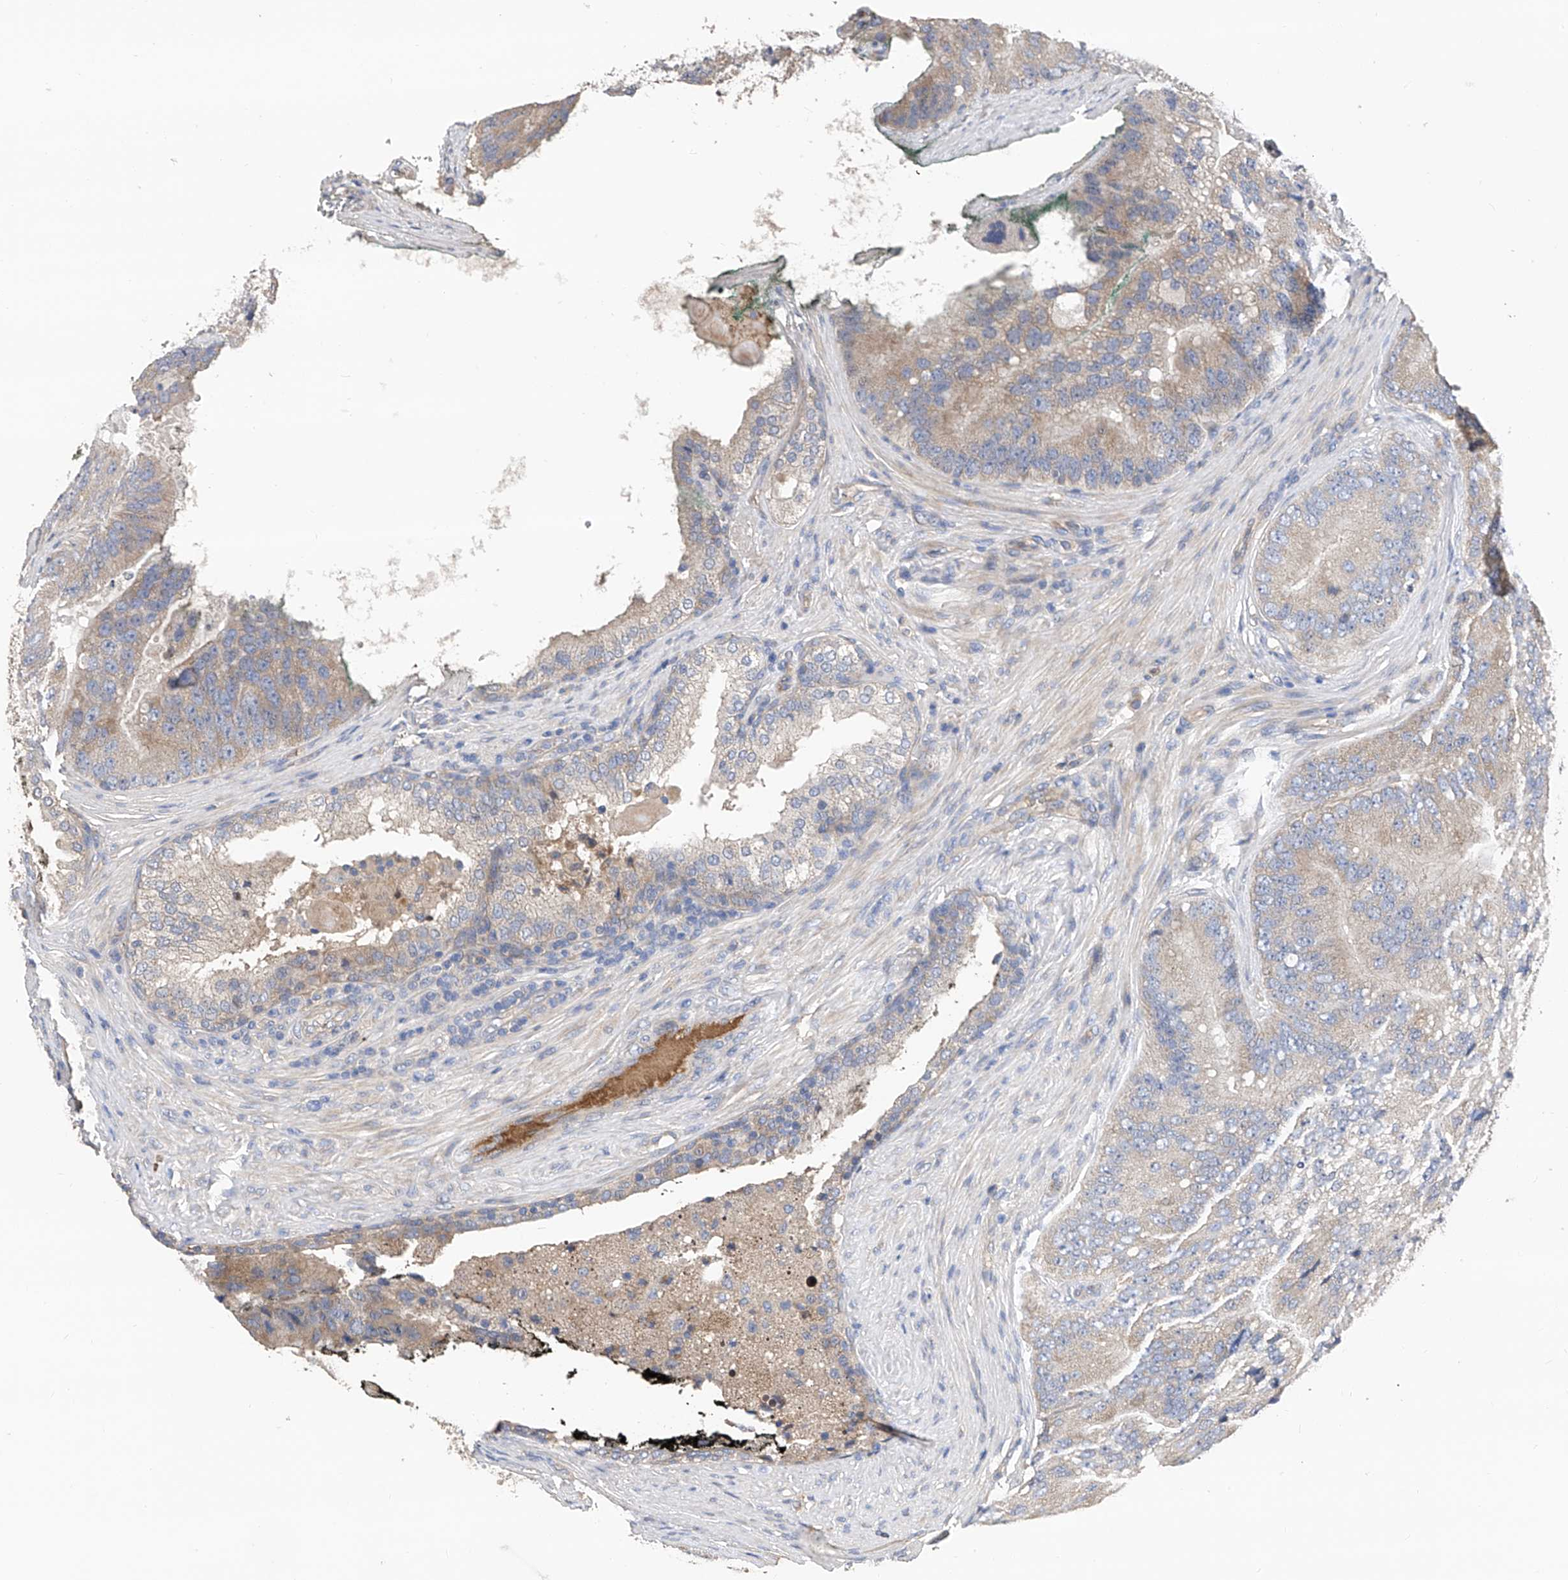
{"staining": {"intensity": "weak", "quantity": "25%-75%", "location": "cytoplasmic/membranous"}, "tissue": "prostate cancer", "cell_type": "Tumor cells", "image_type": "cancer", "snomed": [{"axis": "morphology", "description": "Adenocarcinoma, High grade"}, {"axis": "topography", "description": "Prostate"}], "caption": "Tumor cells reveal low levels of weak cytoplasmic/membranous positivity in about 25%-75% of cells in prostate cancer.", "gene": "PTK2", "patient": {"sex": "male", "age": 70}}